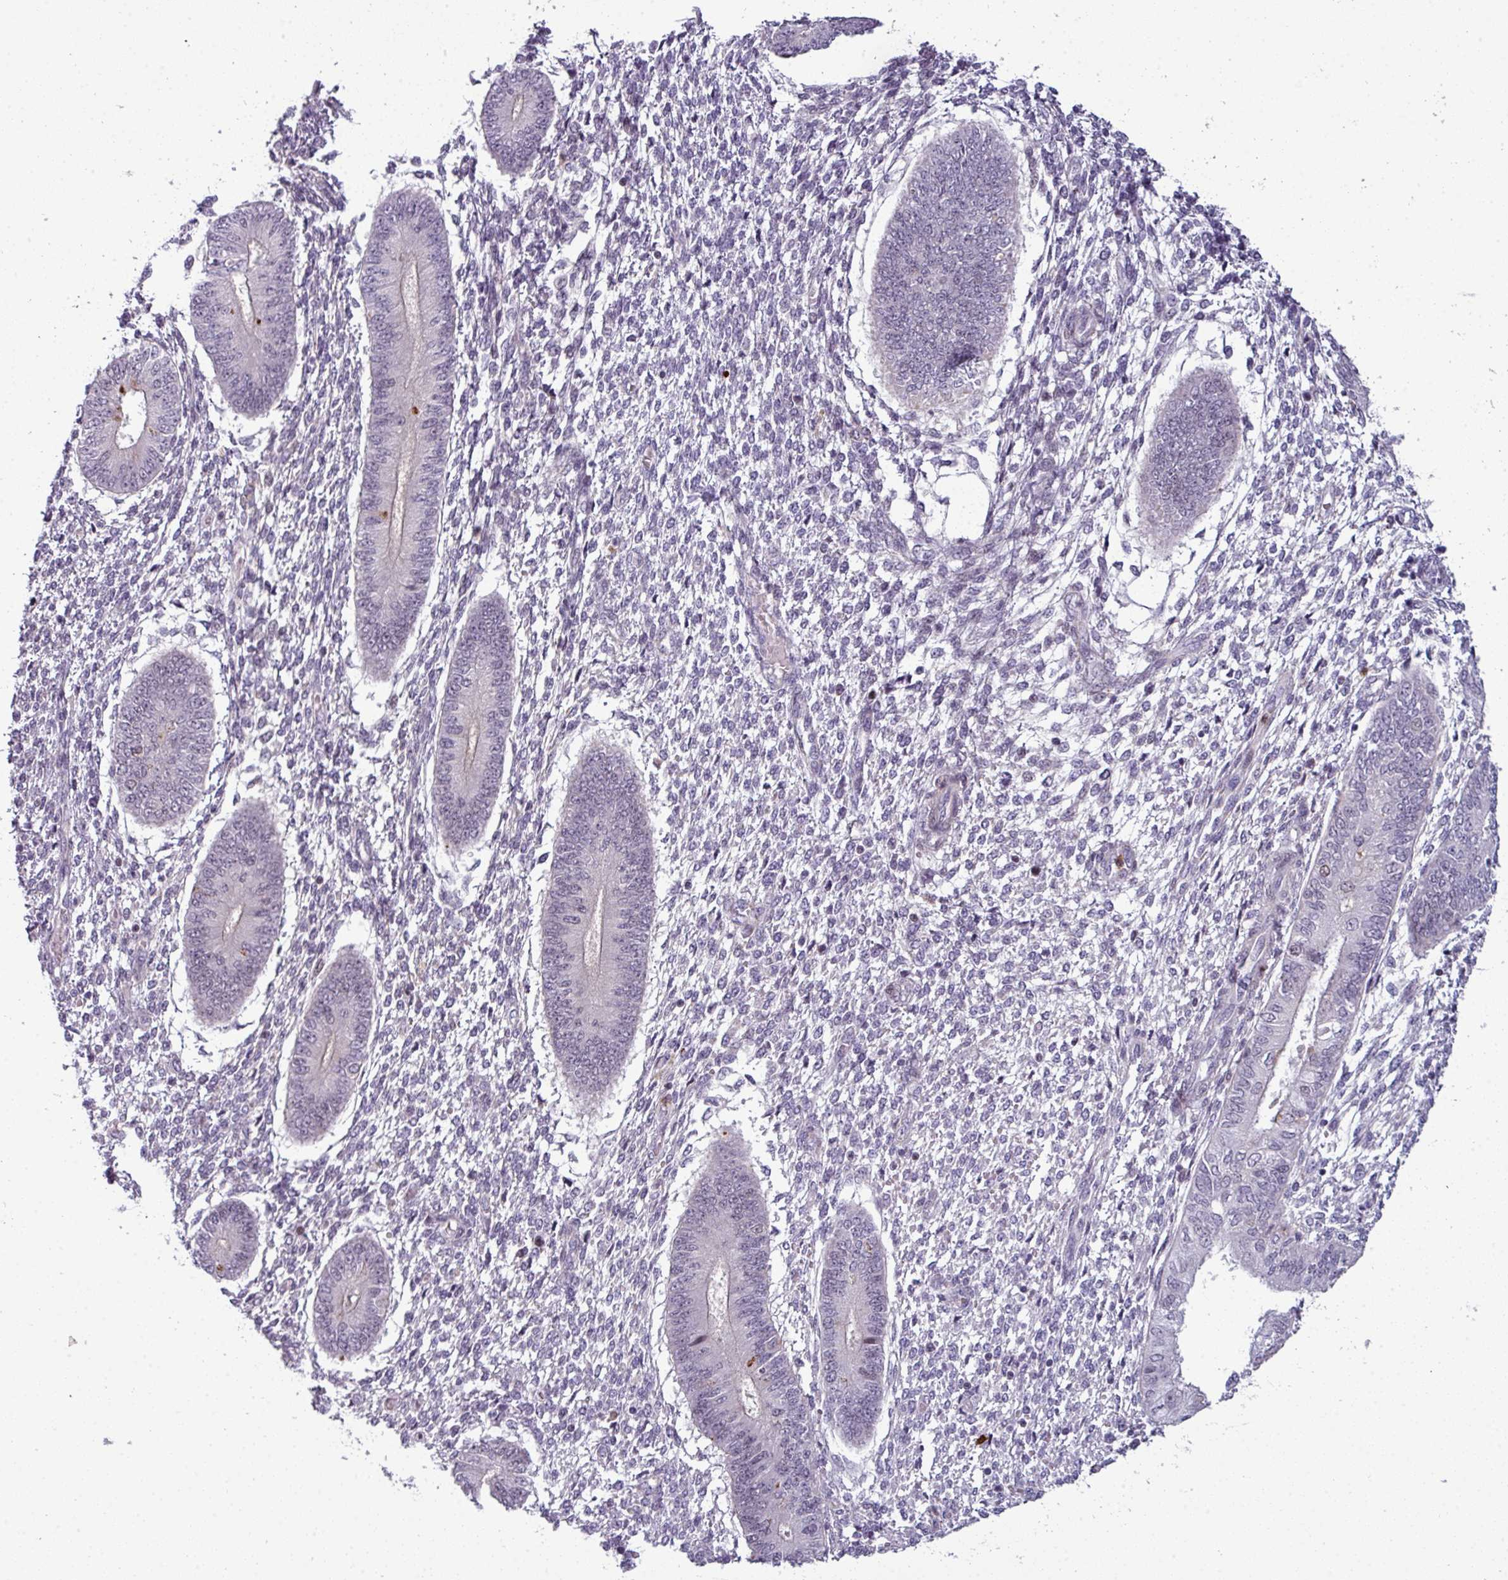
{"staining": {"intensity": "negative", "quantity": "none", "location": "none"}, "tissue": "endometrium", "cell_type": "Cells in endometrial stroma", "image_type": "normal", "snomed": [{"axis": "morphology", "description": "Normal tissue, NOS"}, {"axis": "topography", "description": "Endometrium"}], "caption": "This histopathology image is of normal endometrium stained with immunohistochemistry to label a protein in brown with the nuclei are counter-stained blue. There is no staining in cells in endometrial stroma. (Stains: DAB immunohistochemistry (IHC) with hematoxylin counter stain, Microscopy: brightfield microscopy at high magnification).", "gene": "TMEFF1", "patient": {"sex": "female", "age": 49}}